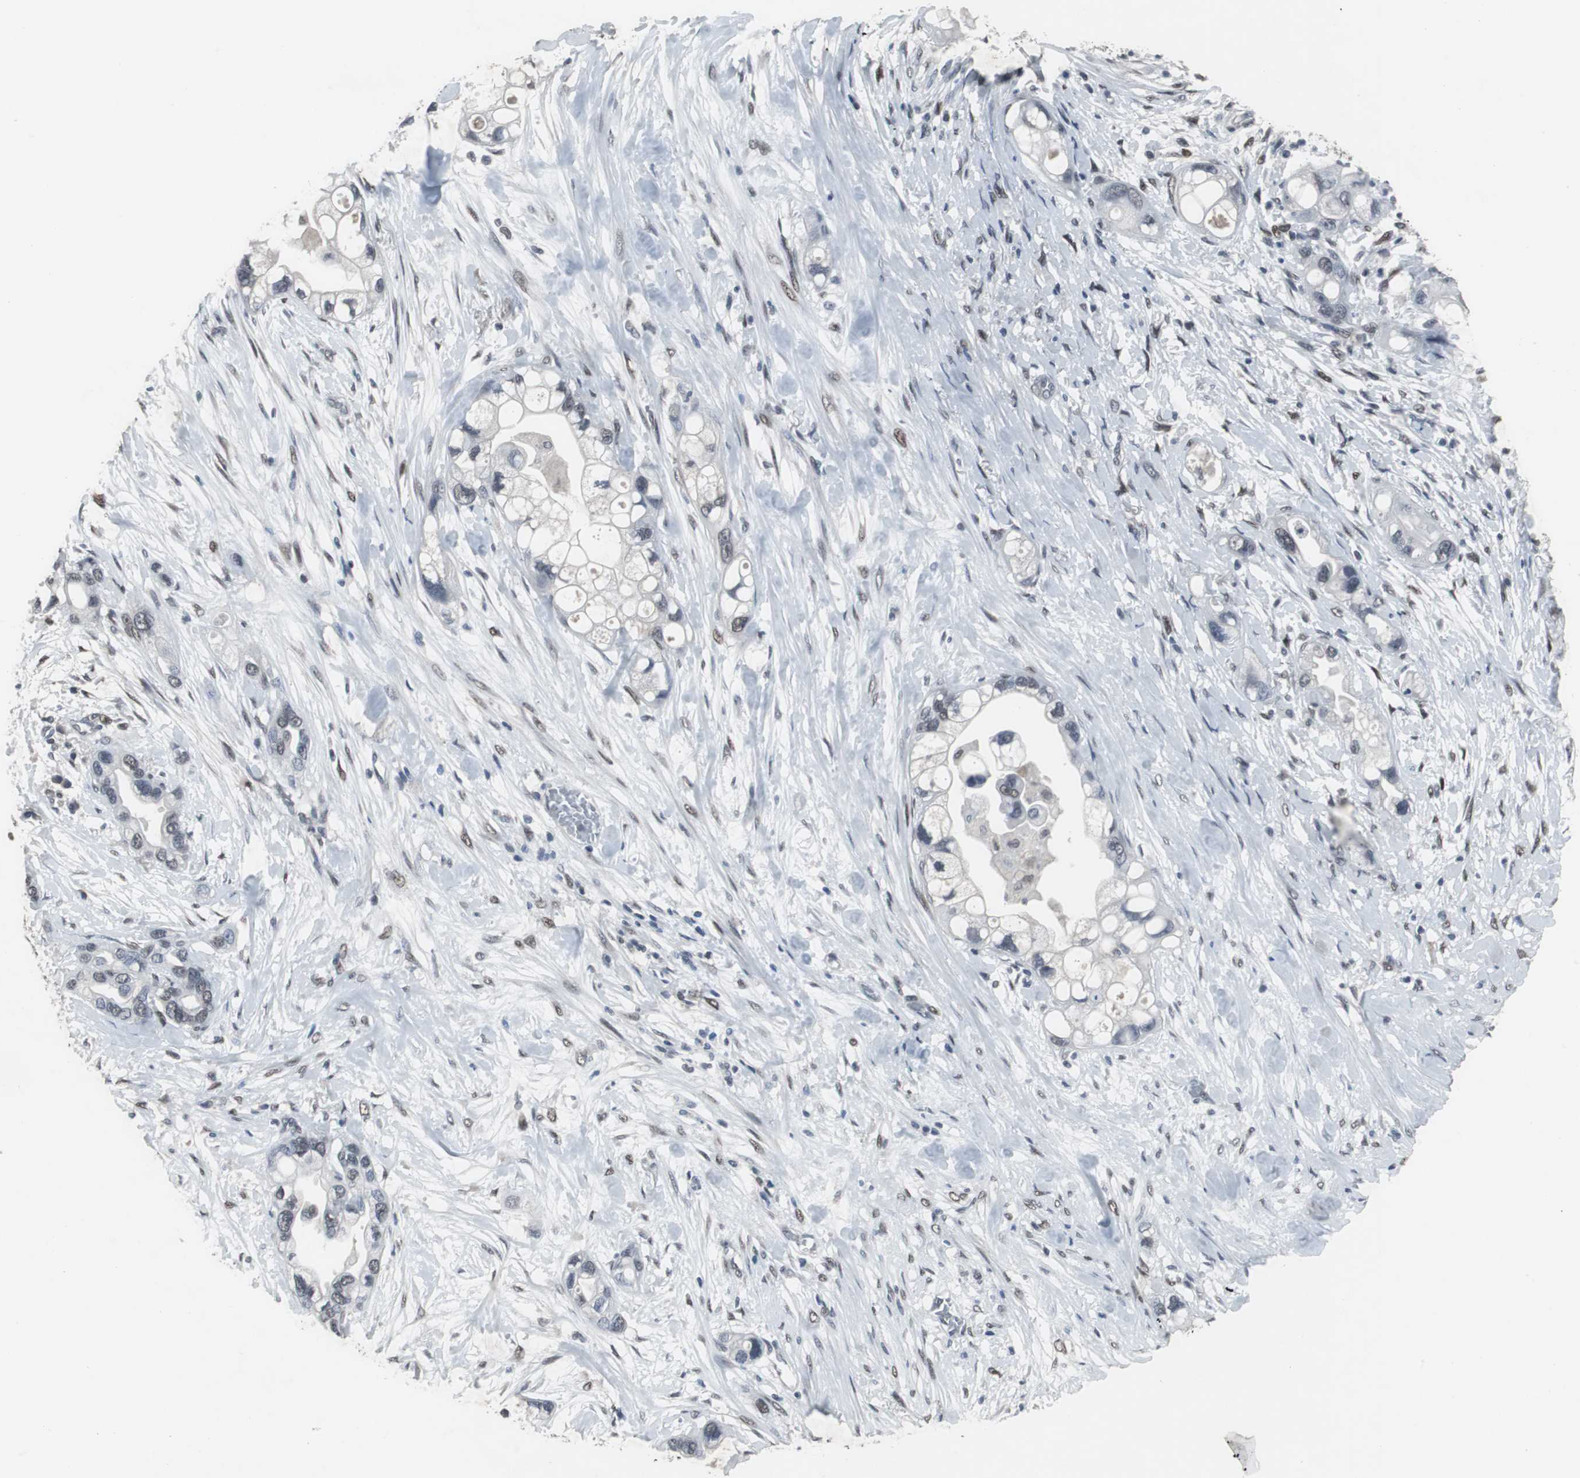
{"staining": {"intensity": "weak", "quantity": "25%-75%", "location": "nuclear"}, "tissue": "pancreatic cancer", "cell_type": "Tumor cells", "image_type": "cancer", "snomed": [{"axis": "morphology", "description": "Adenocarcinoma, NOS"}, {"axis": "topography", "description": "Pancreas"}], "caption": "A histopathology image of adenocarcinoma (pancreatic) stained for a protein shows weak nuclear brown staining in tumor cells.", "gene": "FOXP4", "patient": {"sex": "female", "age": 77}}